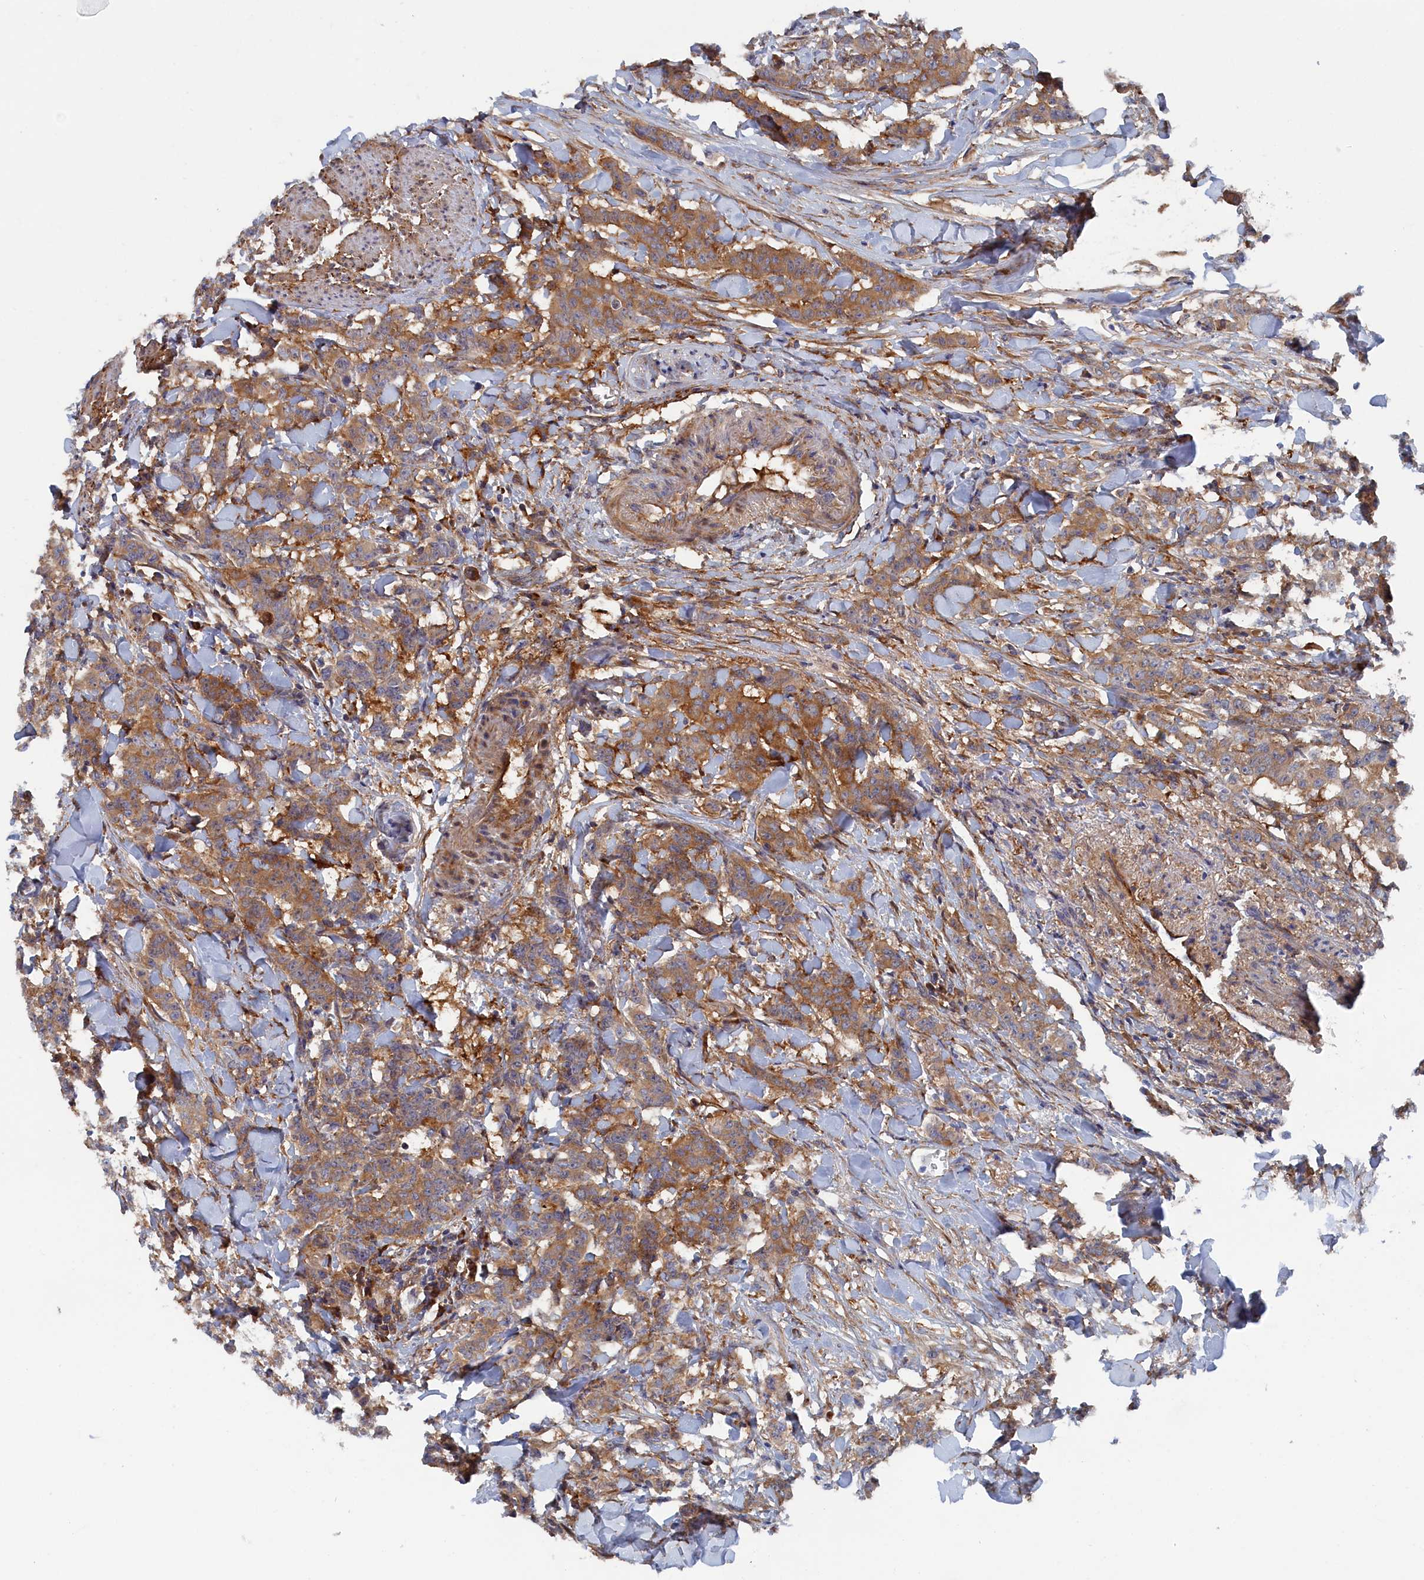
{"staining": {"intensity": "moderate", "quantity": ">75%", "location": "cytoplasmic/membranous"}, "tissue": "breast cancer", "cell_type": "Tumor cells", "image_type": "cancer", "snomed": [{"axis": "morphology", "description": "Duct carcinoma"}, {"axis": "topography", "description": "Breast"}], "caption": "Approximately >75% of tumor cells in human breast cancer (invasive ductal carcinoma) exhibit moderate cytoplasmic/membranous protein positivity as visualized by brown immunohistochemical staining.", "gene": "TMEM196", "patient": {"sex": "female", "age": 40}}